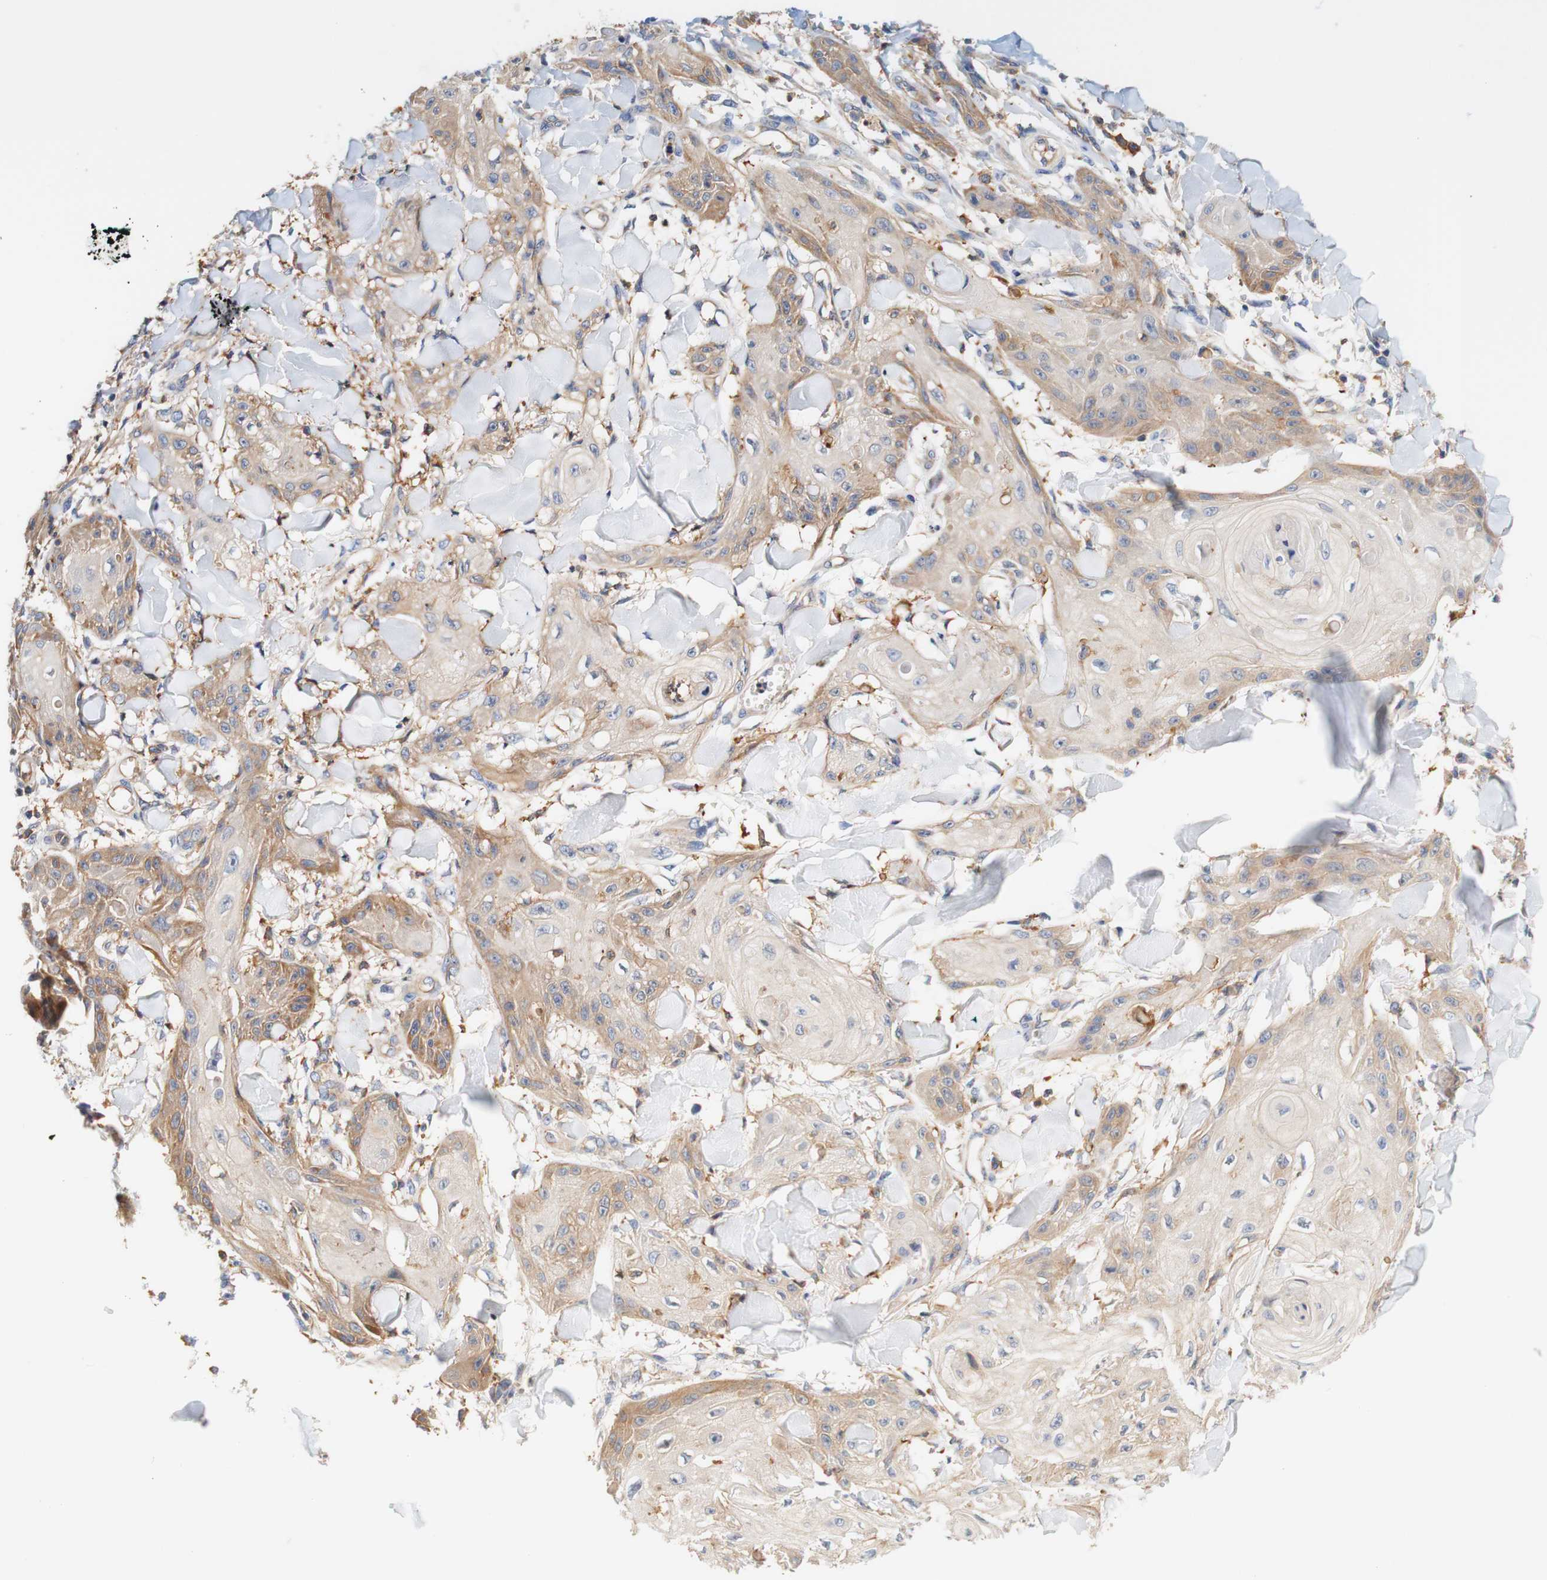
{"staining": {"intensity": "moderate", "quantity": "25%-75%", "location": "cytoplasmic/membranous"}, "tissue": "skin cancer", "cell_type": "Tumor cells", "image_type": "cancer", "snomed": [{"axis": "morphology", "description": "Squamous cell carcinoma, NOS"}, {"axis": "topography", "description": "Skin"}], "caption": "Tumor cells exhibit medium levels of moderate cytoplasmic/membranous positivity in about 25%-75% of cells in squamous cell carcinoma (skin).", "gene": "PCDH7", "patient": {"sex": "male", "age": 74}}